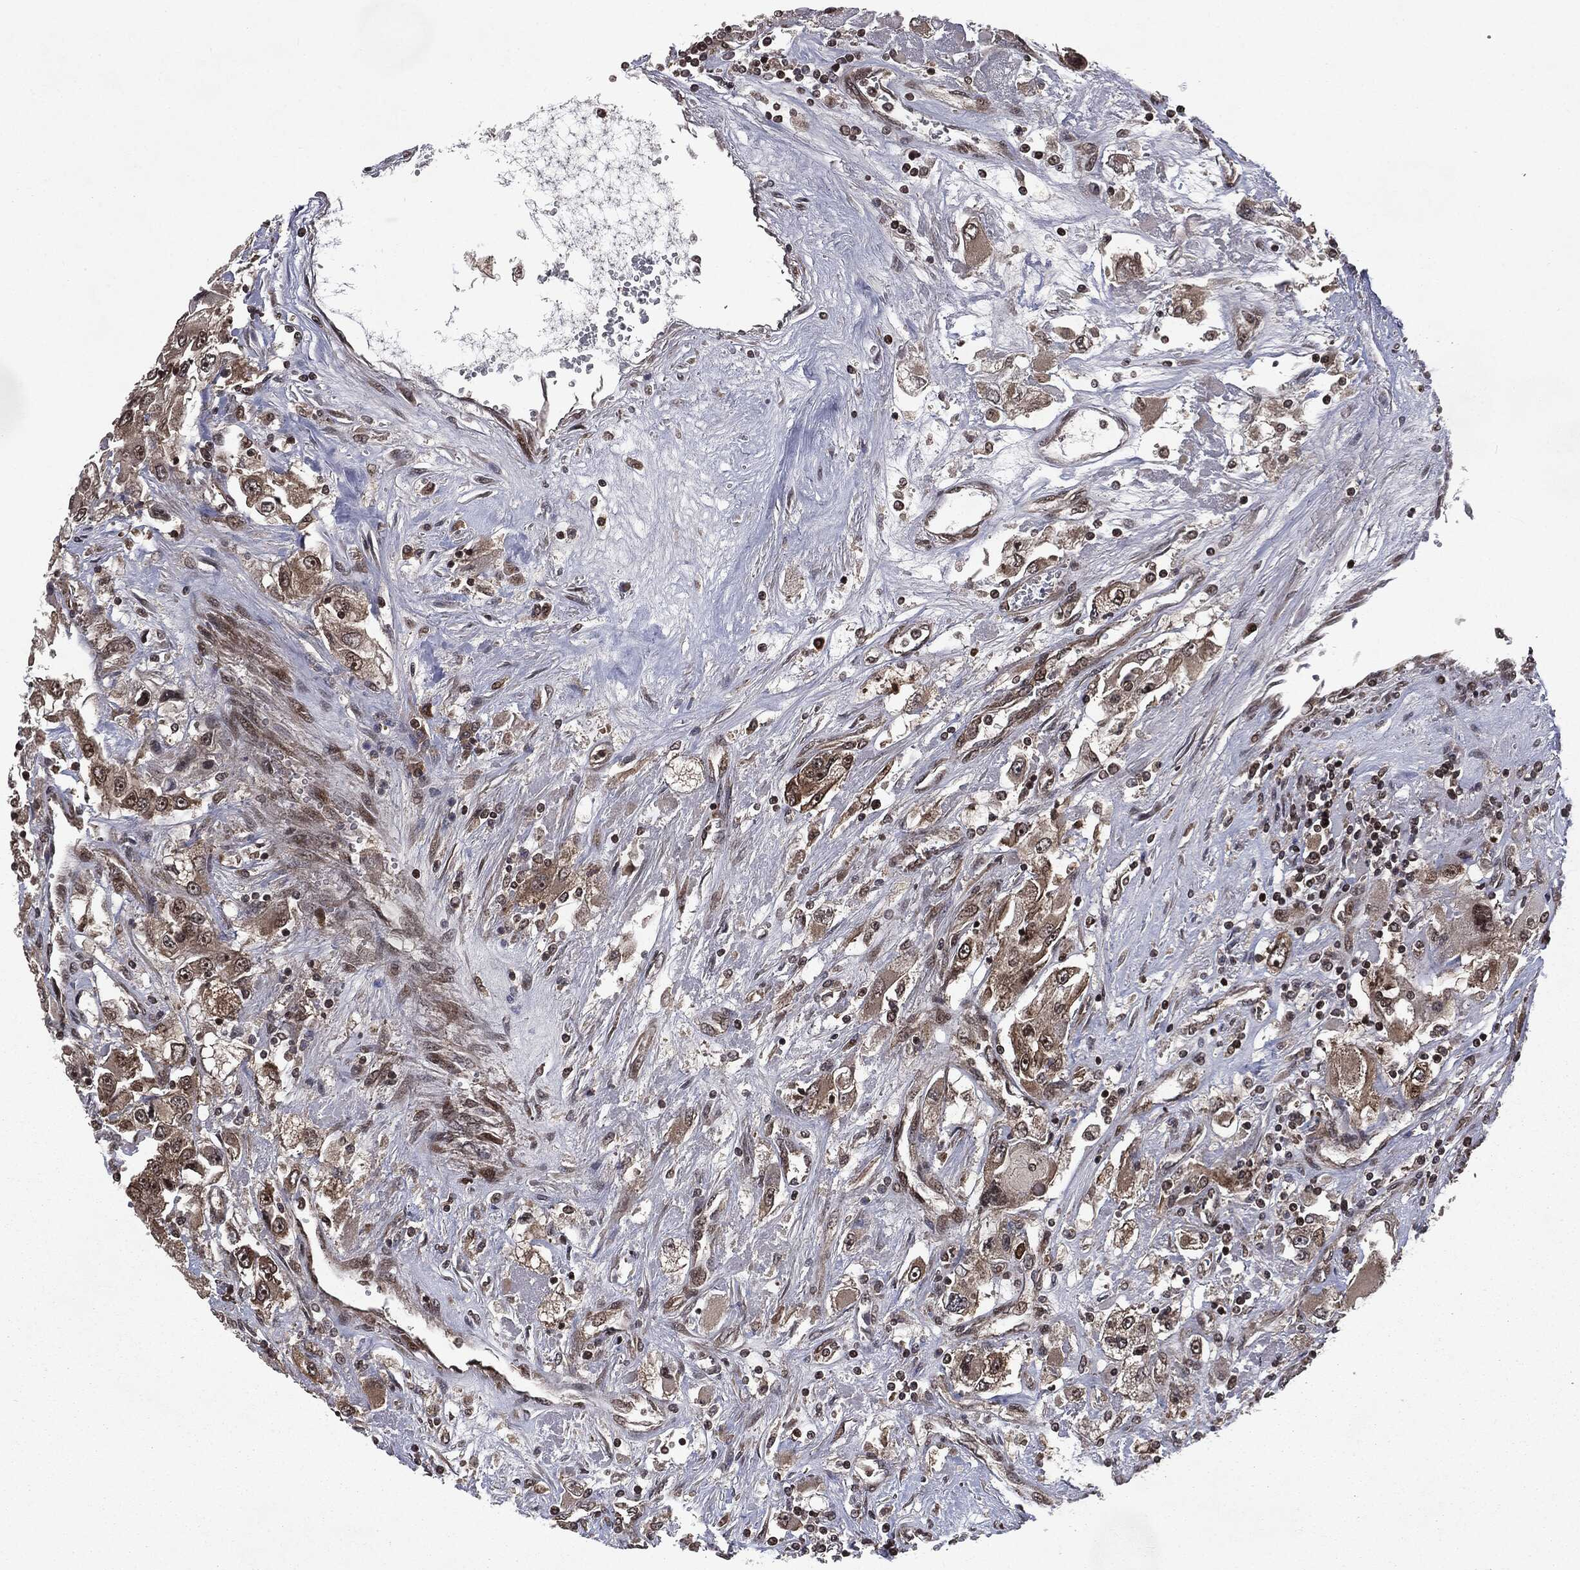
{"staining": {"intensity": "moderate", "quantity": "25%-75%", "location": "cytoplasmic/membranous,nuclear"}, "tissue": "renal cancer", "cell_type": "Tumor cells", "image_type": "cancer", "snomed": [{"axis": "morphology", "description": "Adenocarcinoma, NOS"}, {"axis": "topography", "description": "Kidney"}], "caption": "Renal cancer (adenocarcinoma) stained for a protein (brown) shows moderate cytoplasmic/membranous and nuclear positive positivity in approximately 25%-75% of tumor cells.", "gene": "STAU2", "patient": {"sex": "female", "age": 52}}